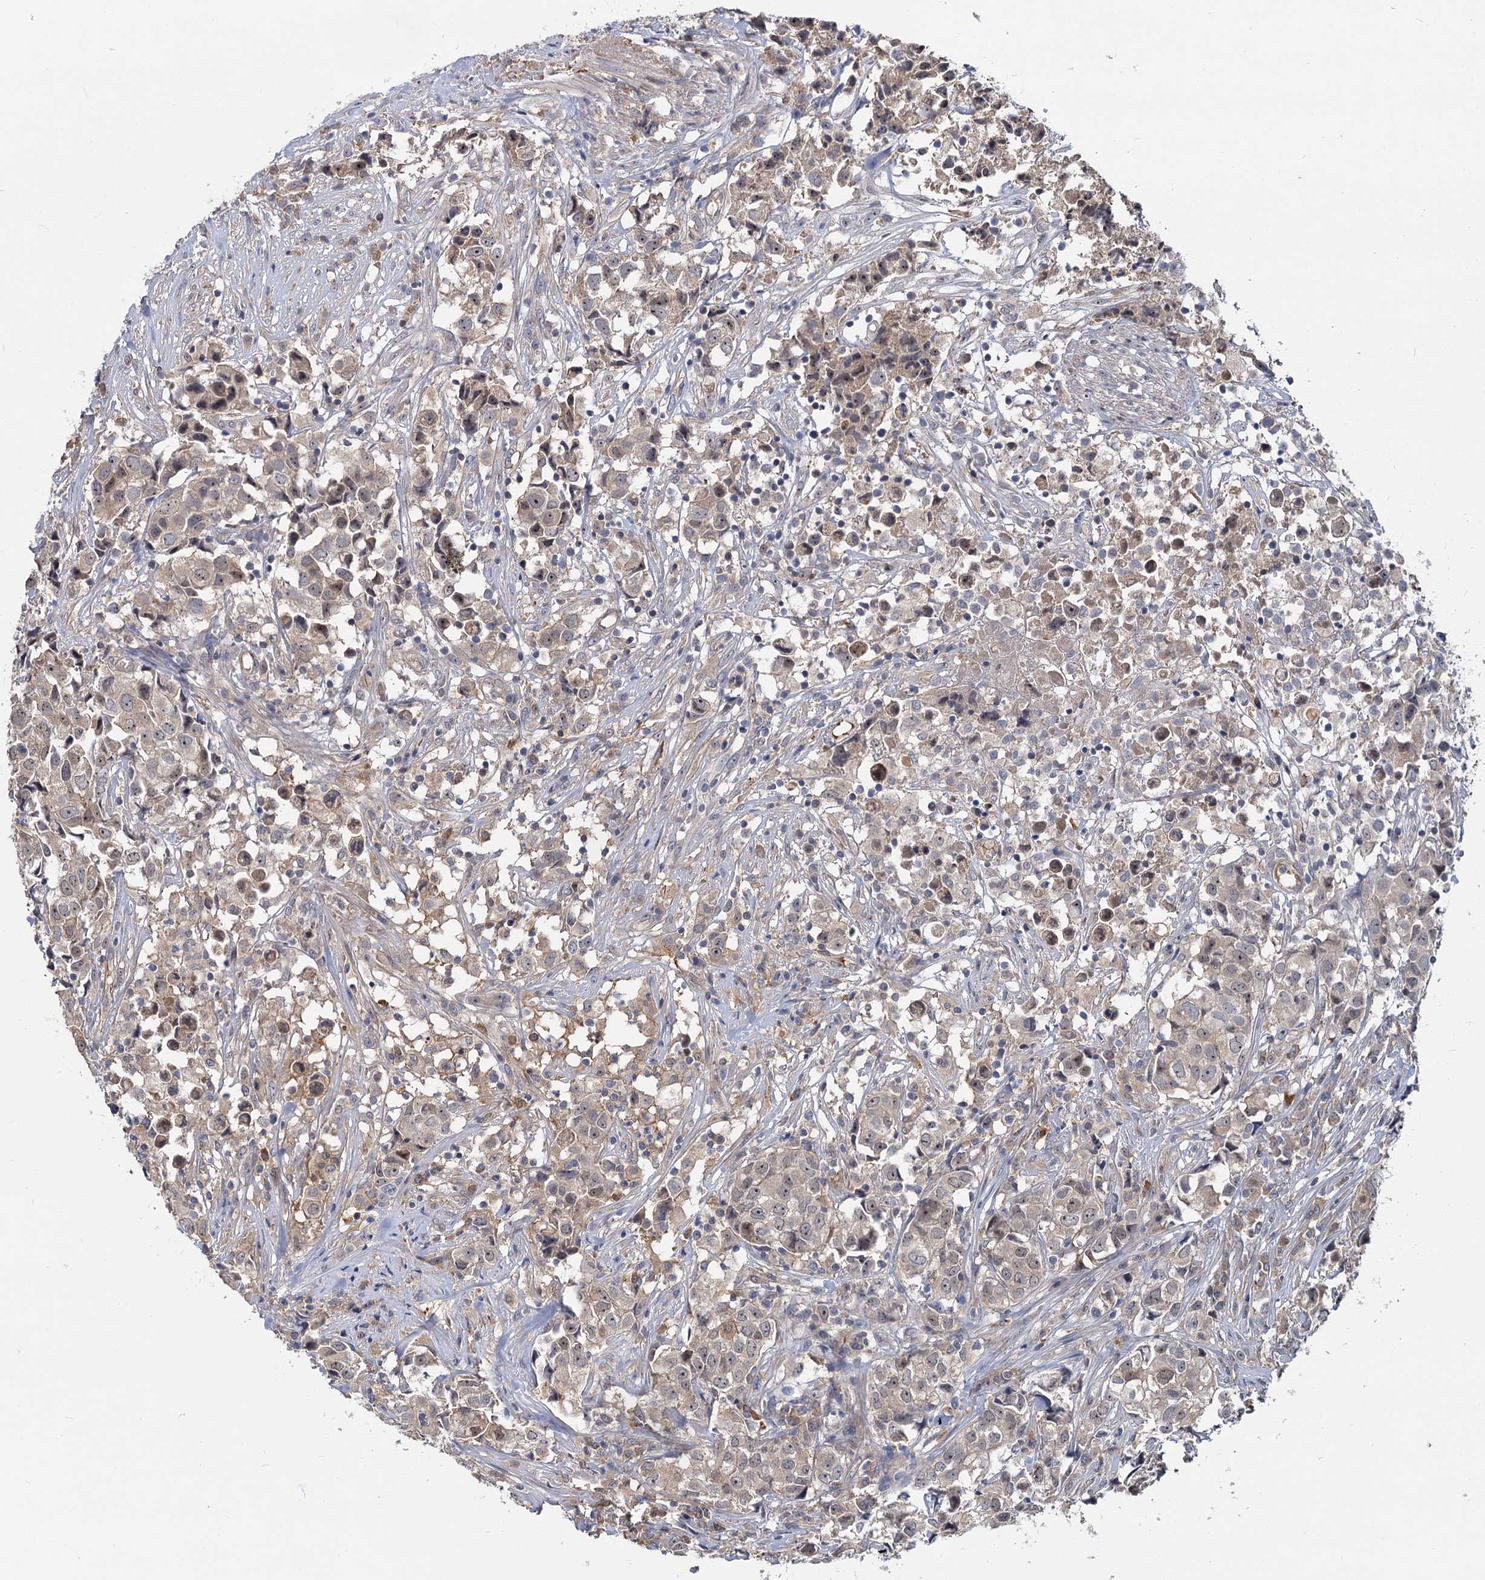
{"staining": {"intensity": "weak", "quantity": "<25%", "location": "cytoplasmic/membranous,nuclear"}, "tissue": "urothelial cancer", "cell_type": "Tumor cells", "image_type": "cancer", "snomed": [{"axis": "morphology", "description": "Urothelial carcinoma, High grade"}, {"axis": "topography", "description": "Urinary bladder"}], "caption": "High-grade urothelial carcinoma was stained to show a protein in brown. There is no significant staining in tumor cells.", "gene": "SNX15", "patient": {"sex": "female", "age": 75}}